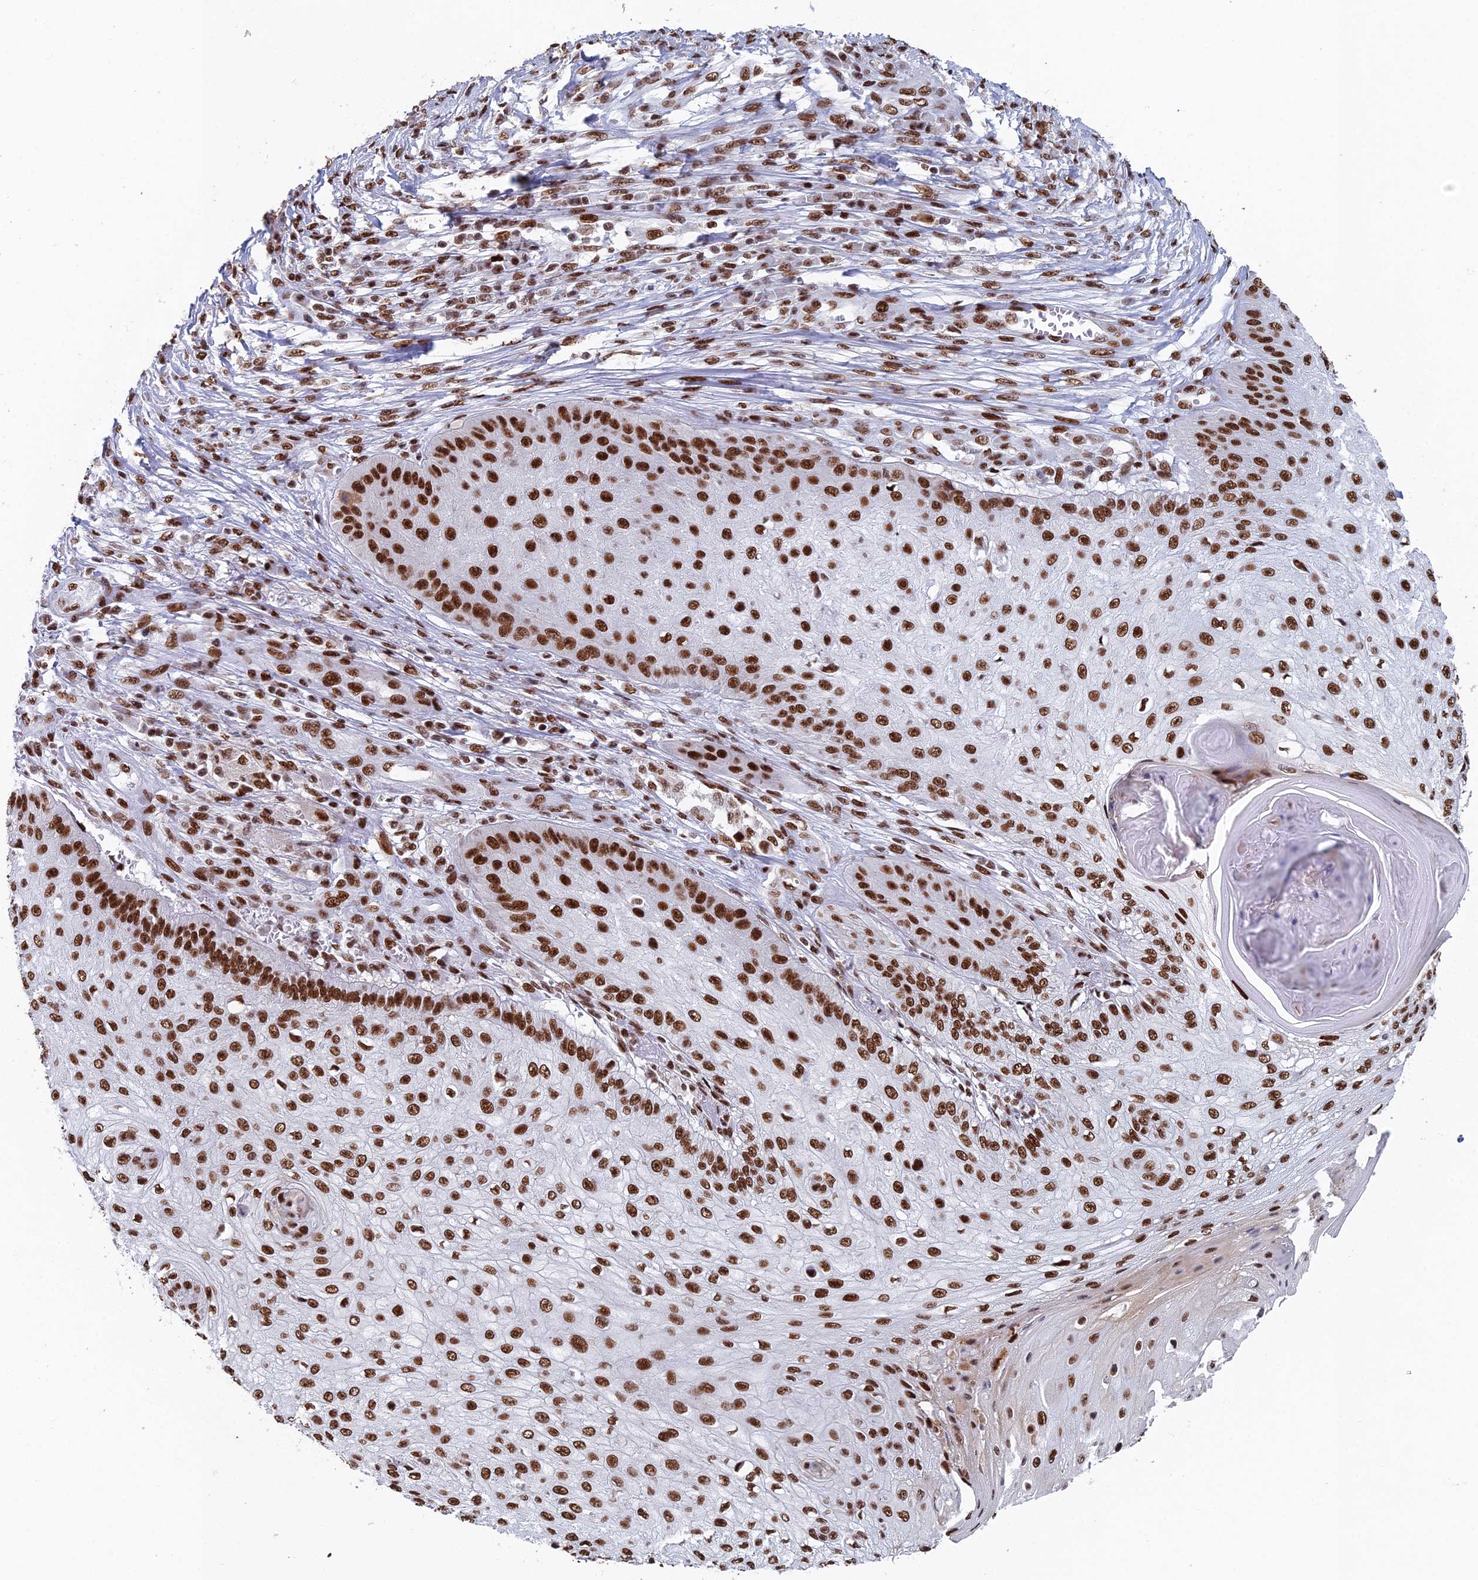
{"staining": {"intensity": "strong", "quantity": ">75%", "location": "nuclear"}, "tissue": "skin cancer", "cell_type": "Tumor cells", "image_type": "cancer", "snomed": [{"axis": "morphology", "description": "Squamous cell carcinoma, NOS"}, {"axis": "topography", "description": "Skin"}], "caption": "High-power microscopy captured an immunohistochemistry (IHC) image of squamous cell carcinoma (skin), revealing strong nuclear staining in about >75% of tumor cells. Using DAB (3,3'-diaminobenzidine) (brown) and hematoxylin (blue) stains, captured at high magnification using brightfield microscopy.", "gene": "SF3B3", "patient": {"sex": "male", "age": 70}}